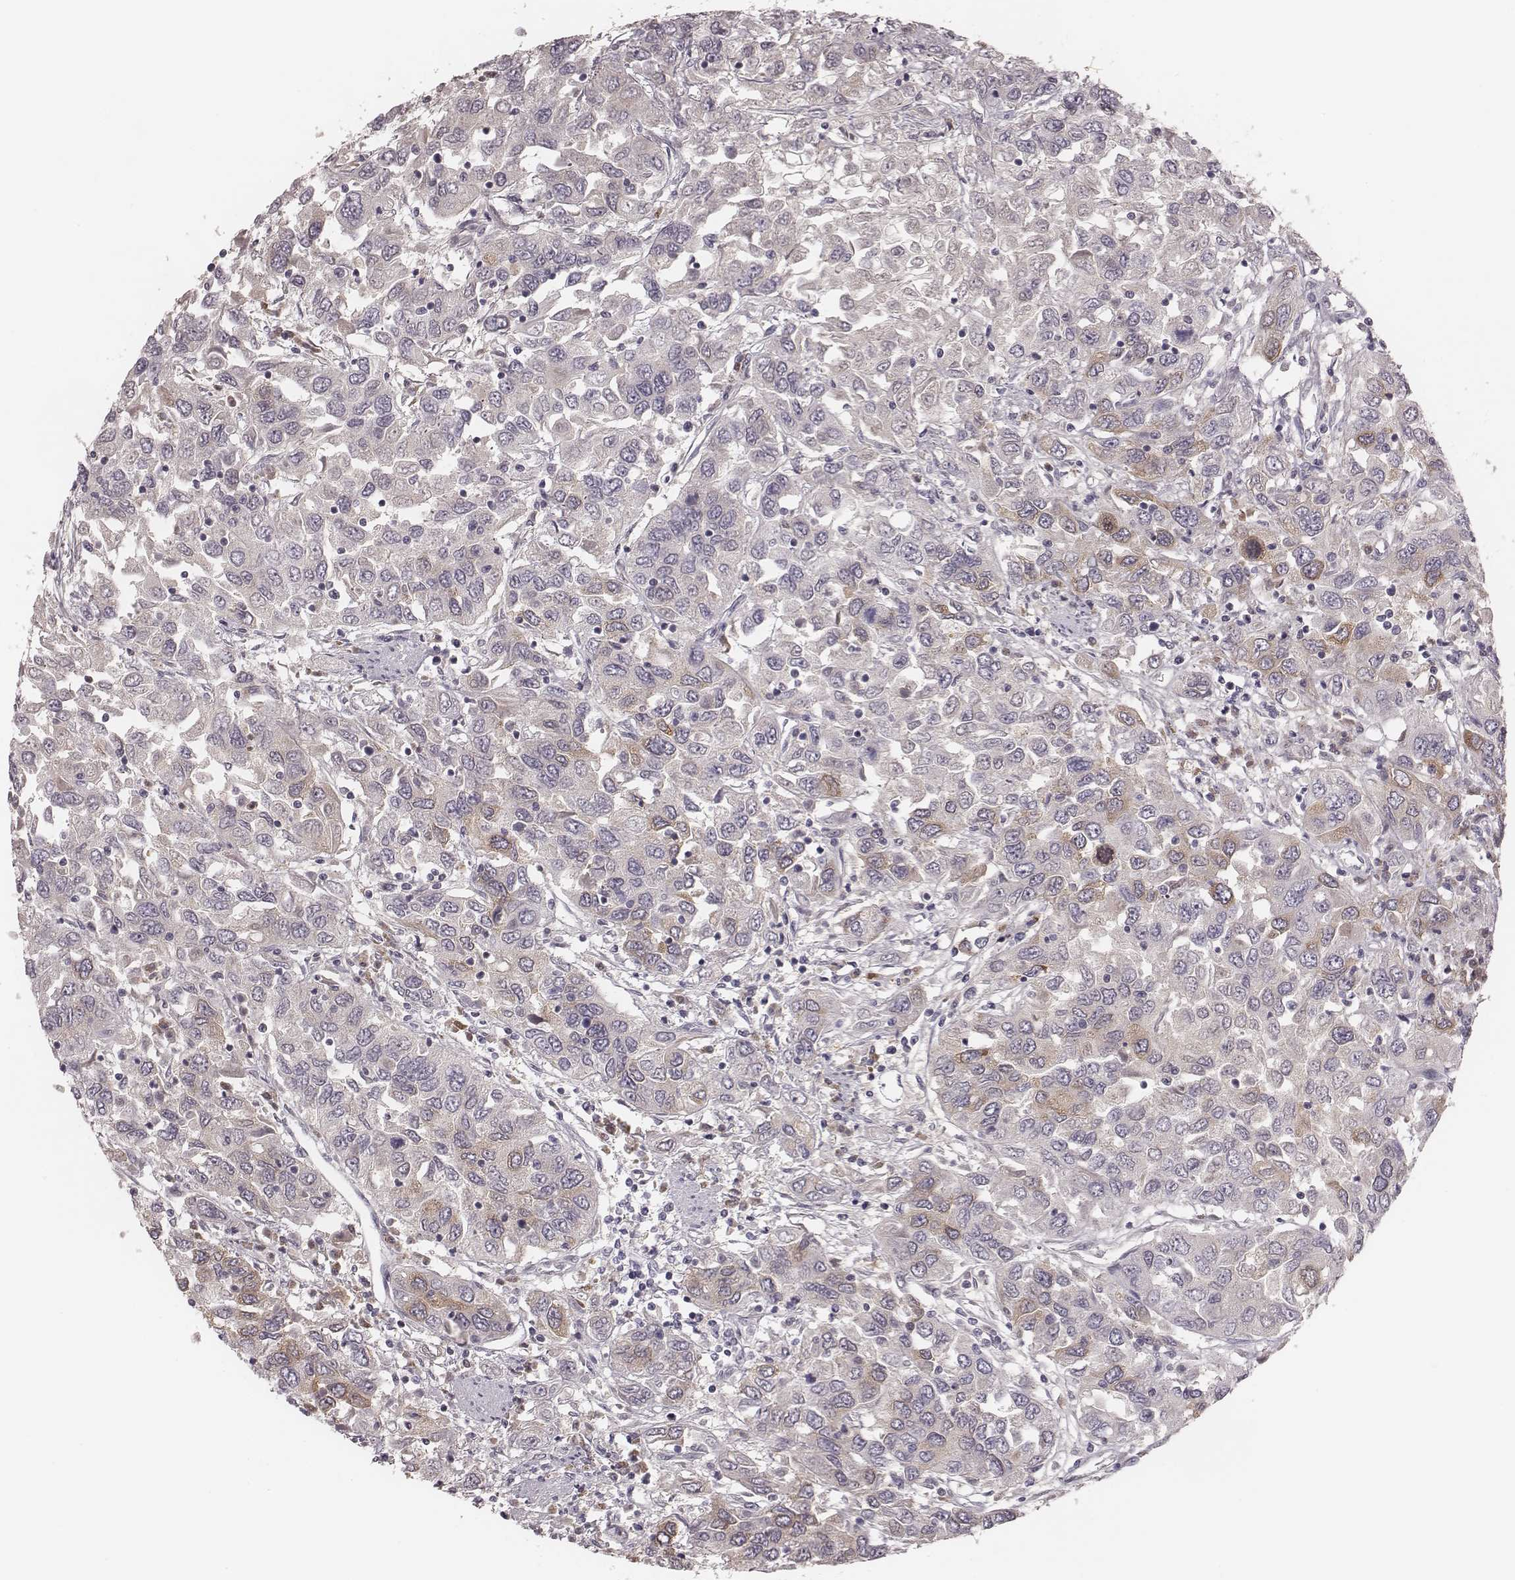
{"staining": {"intensity": "moderate", "quantity": "<25%", "location": "cytoplasmic/membranous"}, "tissue": "urothelial cancer", "cell_type": "Tumor cells", "image_type": "cancer", "snomed": [{"axis": "morphology", "description": "Urothelial carcinoma, High grade"}, {"axis": "topography", "description": "Urinary bladder"}], "caption": "DAB (3,3'-diaminobenzidine) immunohistochemical staining of human urothelial cancer shows moderate cytoplasmic/membranous protein staining in approximately <25% of tumor cells.", "gene": "P2RX5", "patient": {"sex": "male", "age": 76}}